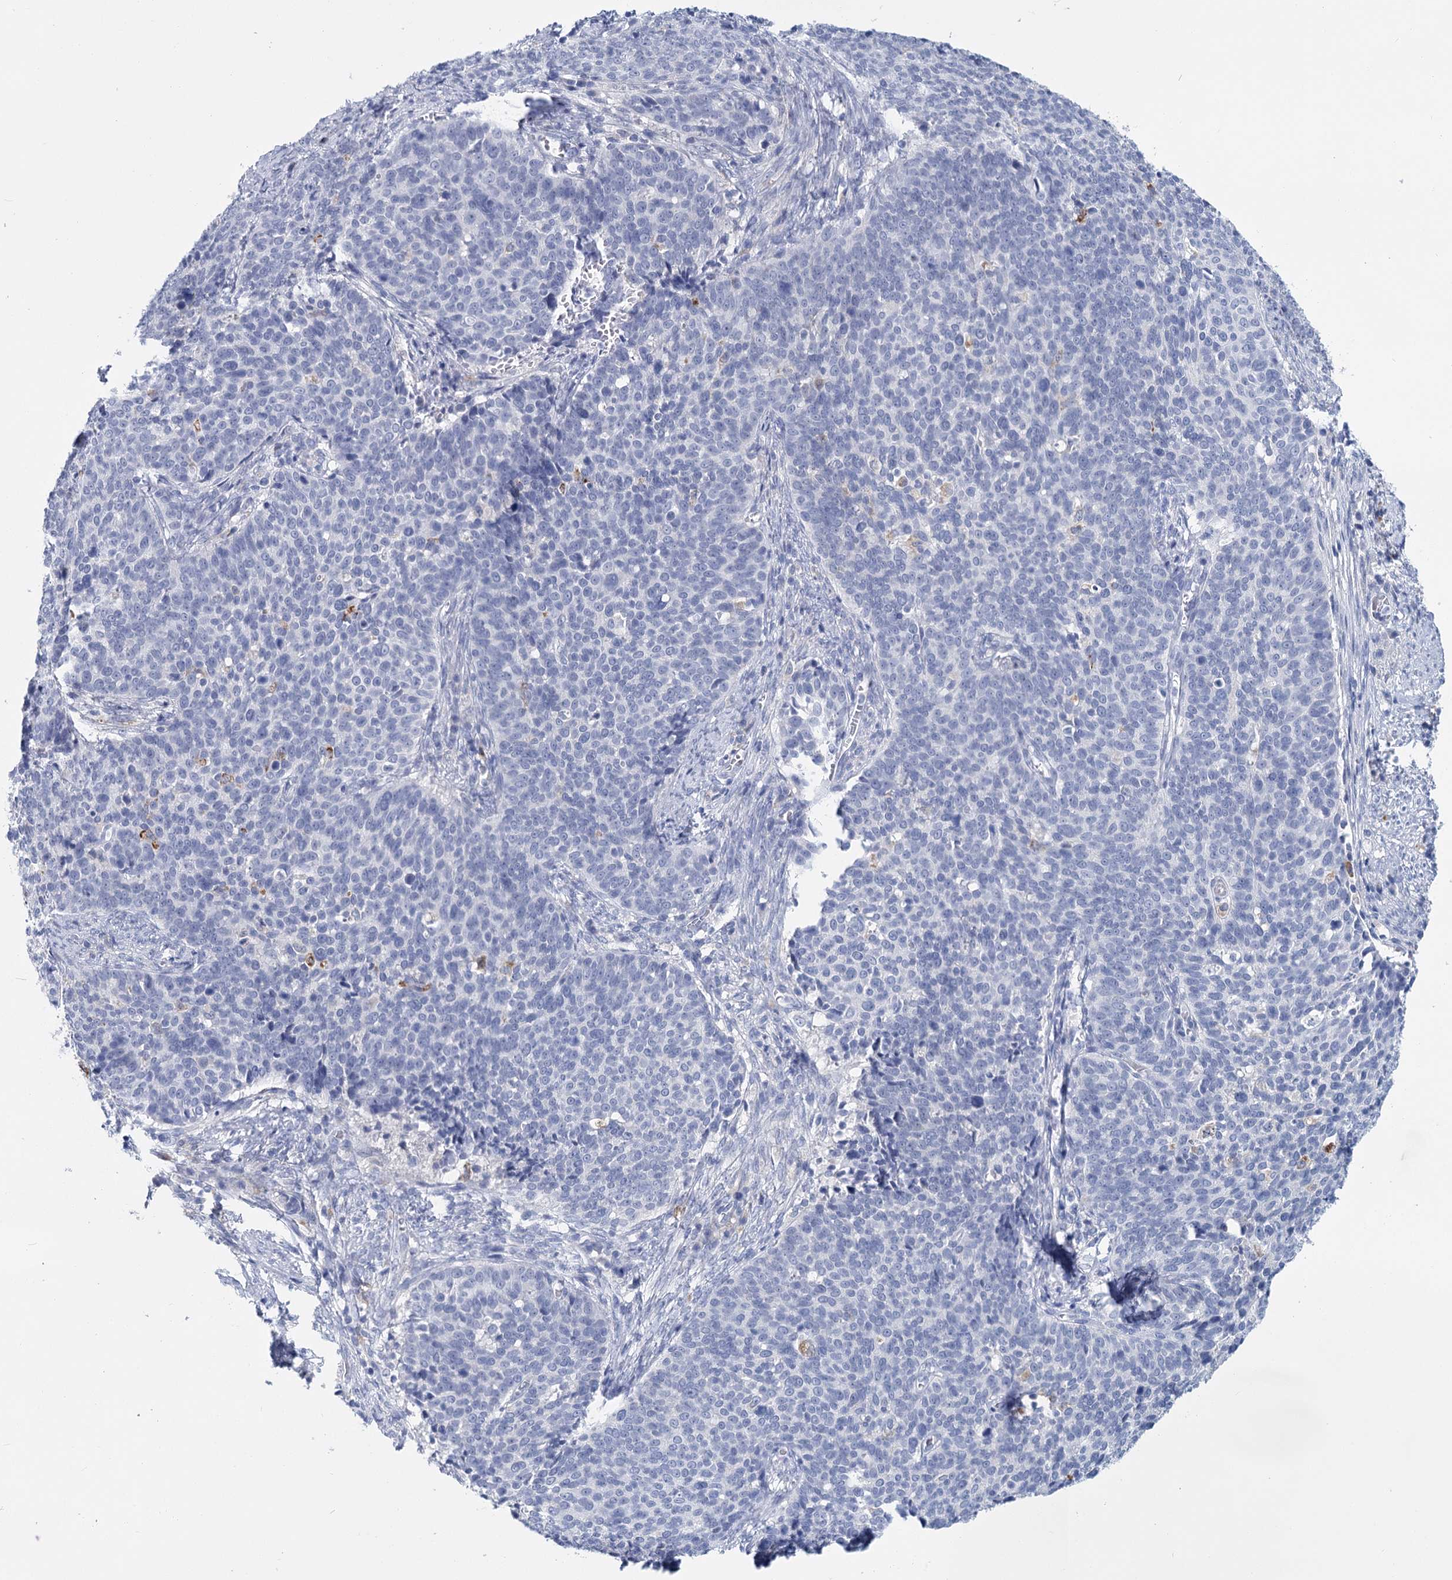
{"staining": {"intensity": "negative", "quantity": "none", "location": "none"}, "tissue": "cervical cancer", "cell_type": "Tumor cells", "image_type": "cancer", "snomed": [{"axis": "morphology", "description": "Squamous cell carcinoma, NOS"}, {"axis": "topography", "description": "Cervix"}], "caption": "The micrograph shows no significant expression in tumor cells of cervical squamous cell carcinoma.", "gene": "METTL7B", "patient": {"sex": "female", "age": 39}}